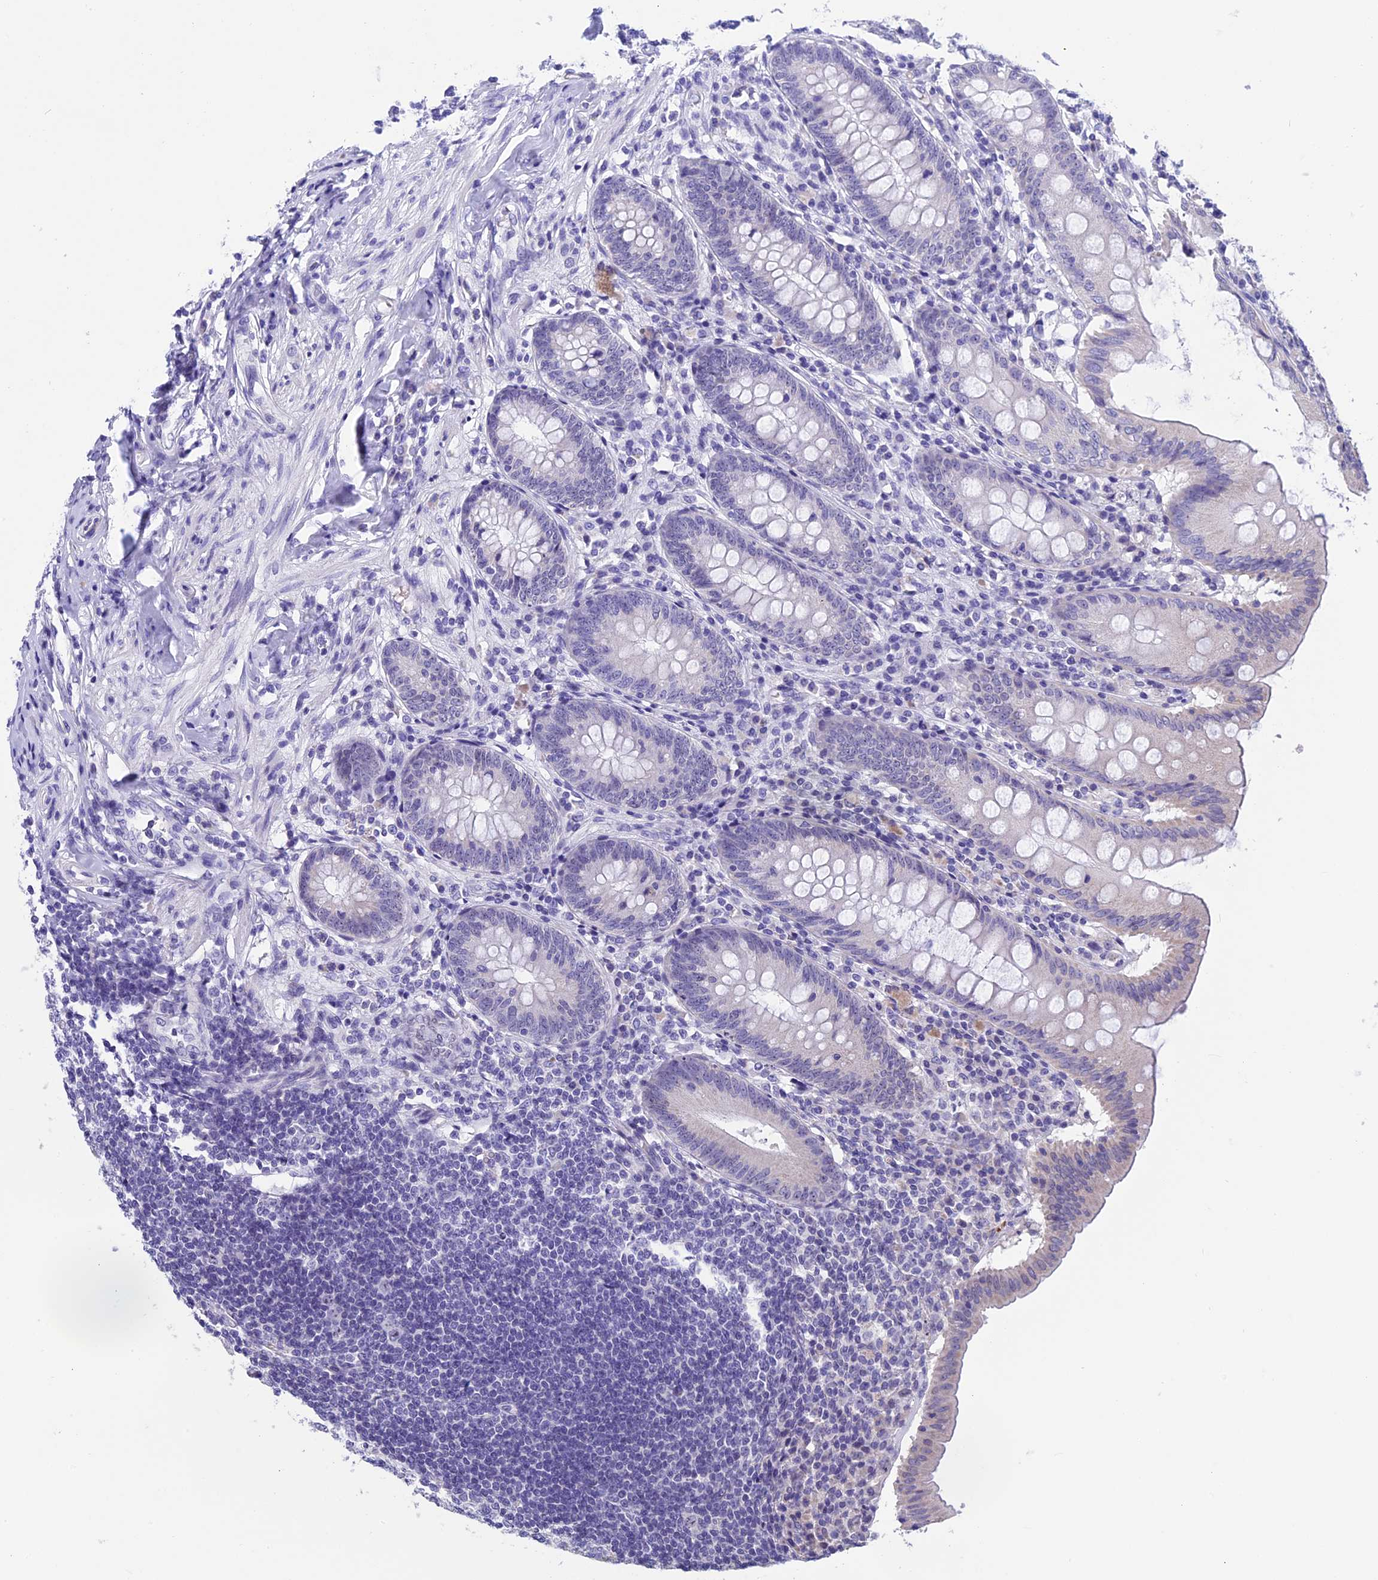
{"staining": {"intensity": "negative", "quantity": "none", "location": "none"}, "tissue": "appendix", "cell_type": "Glandular cells", "image_type": "normal", "snomed": [{"axis": "morphology", "description": "Normal tissue, NOS"}, {"axis": "topography", "description": "Appendix"}], "caption": "A micrograph of appendix stained for a protein demonstrates no brown staining in glandular cells.", "gene": "KNOP1", "patient": {"sex": "female", "age": 54}}